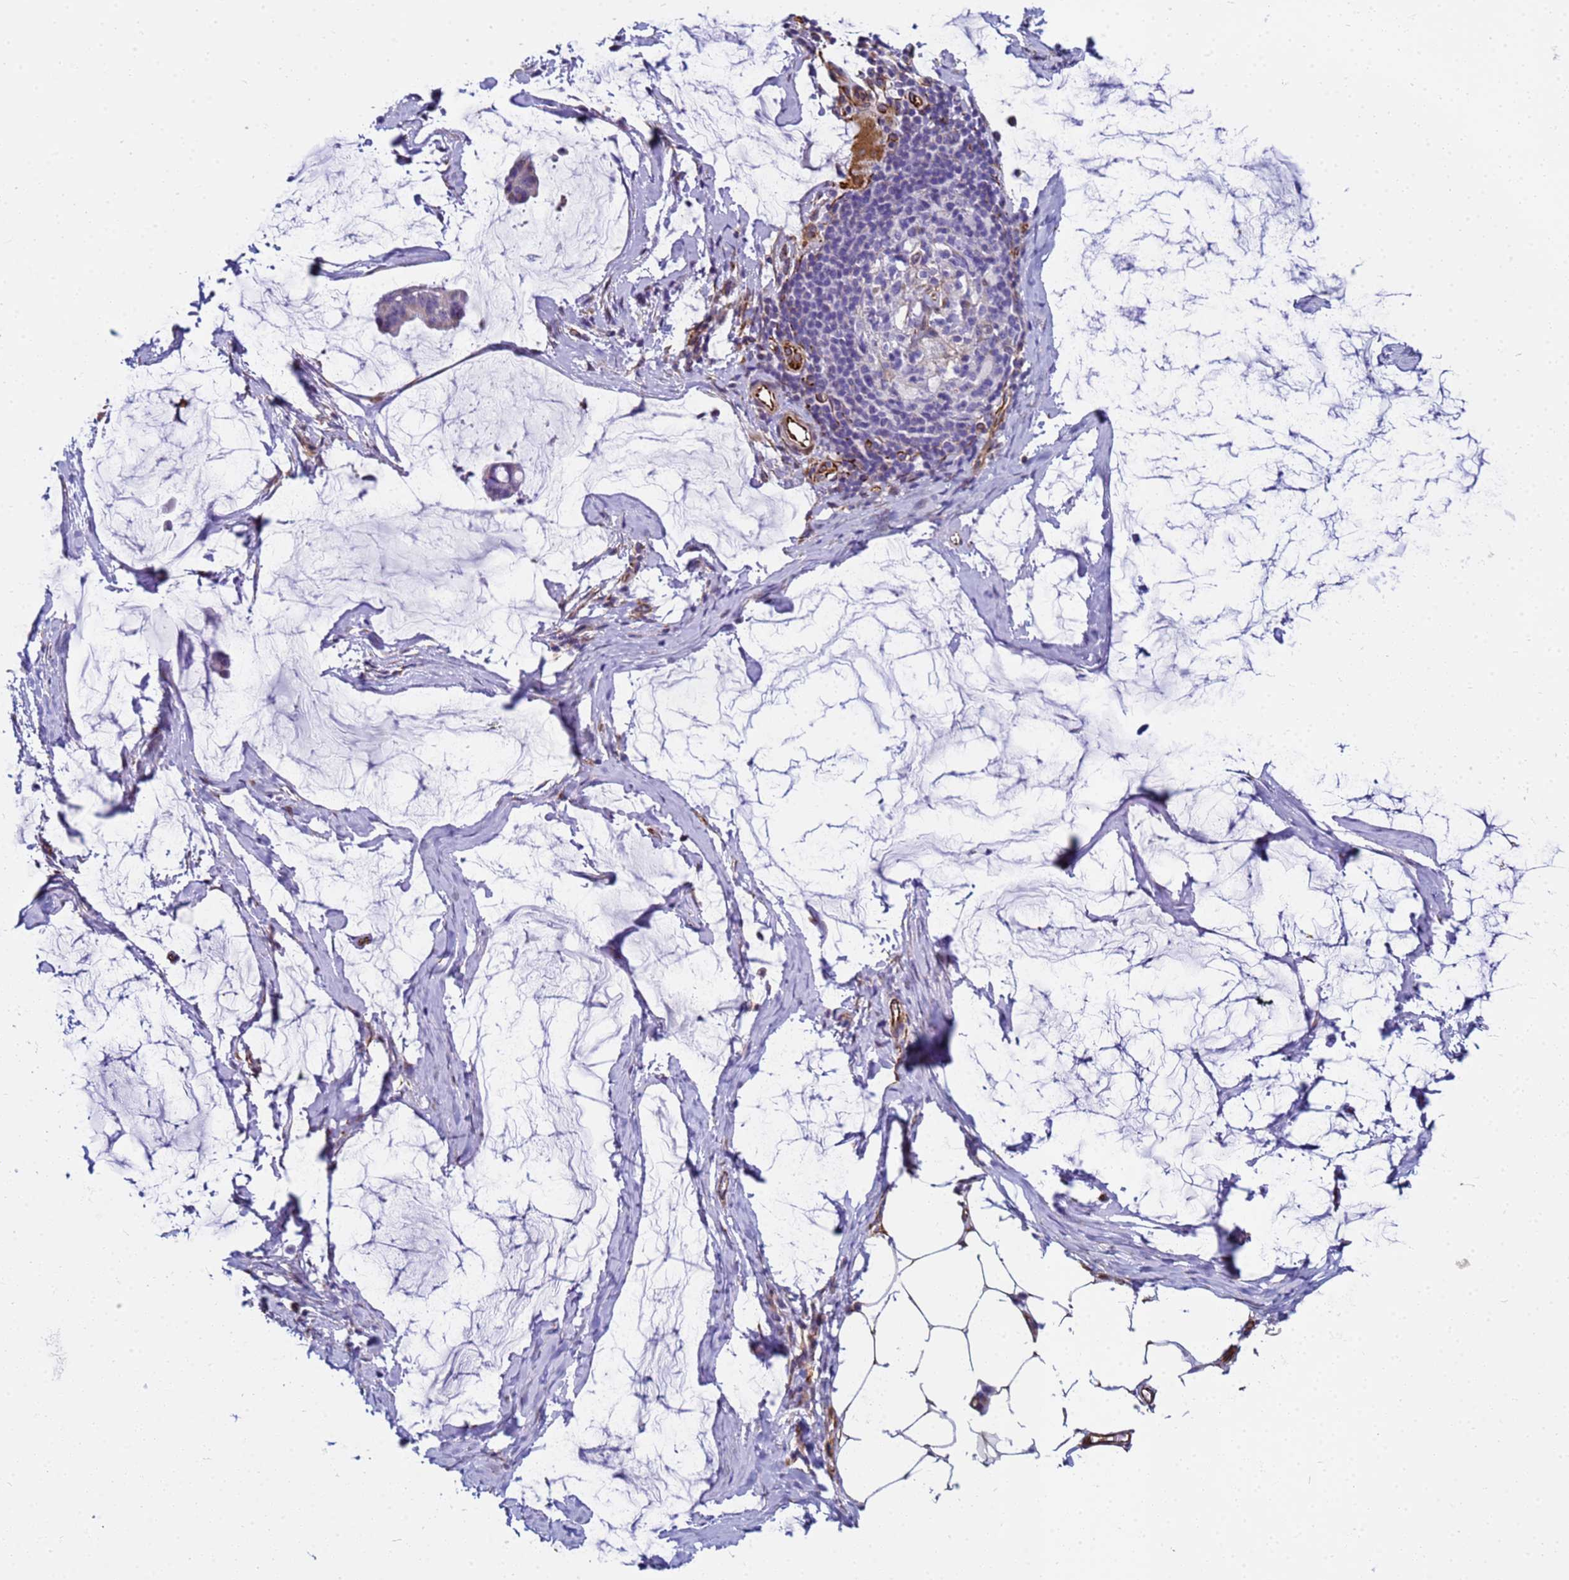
{"staining": {"intensity": "negative", "quantity": "none", "location": "none"}, "tissue": "ovarian cancer", "cell_type": "Tumor cells", "image_type": "cancer", "snomed": [{"axis": "morphology", "description": "Cystadenocarcinoma, mucinous, NOS"}, {"axis": "topography", "description": "Ovary"}], "caption": "Immunohistochemistry micrograph of neoplastic tissue: ovarian cancer (mucinous cystadenocarcinoma) stained with DAB displays no significant protein staining in tumor cells.", "gene": "UBXN2B", "patient": {"sex": "female", "age": 73}}